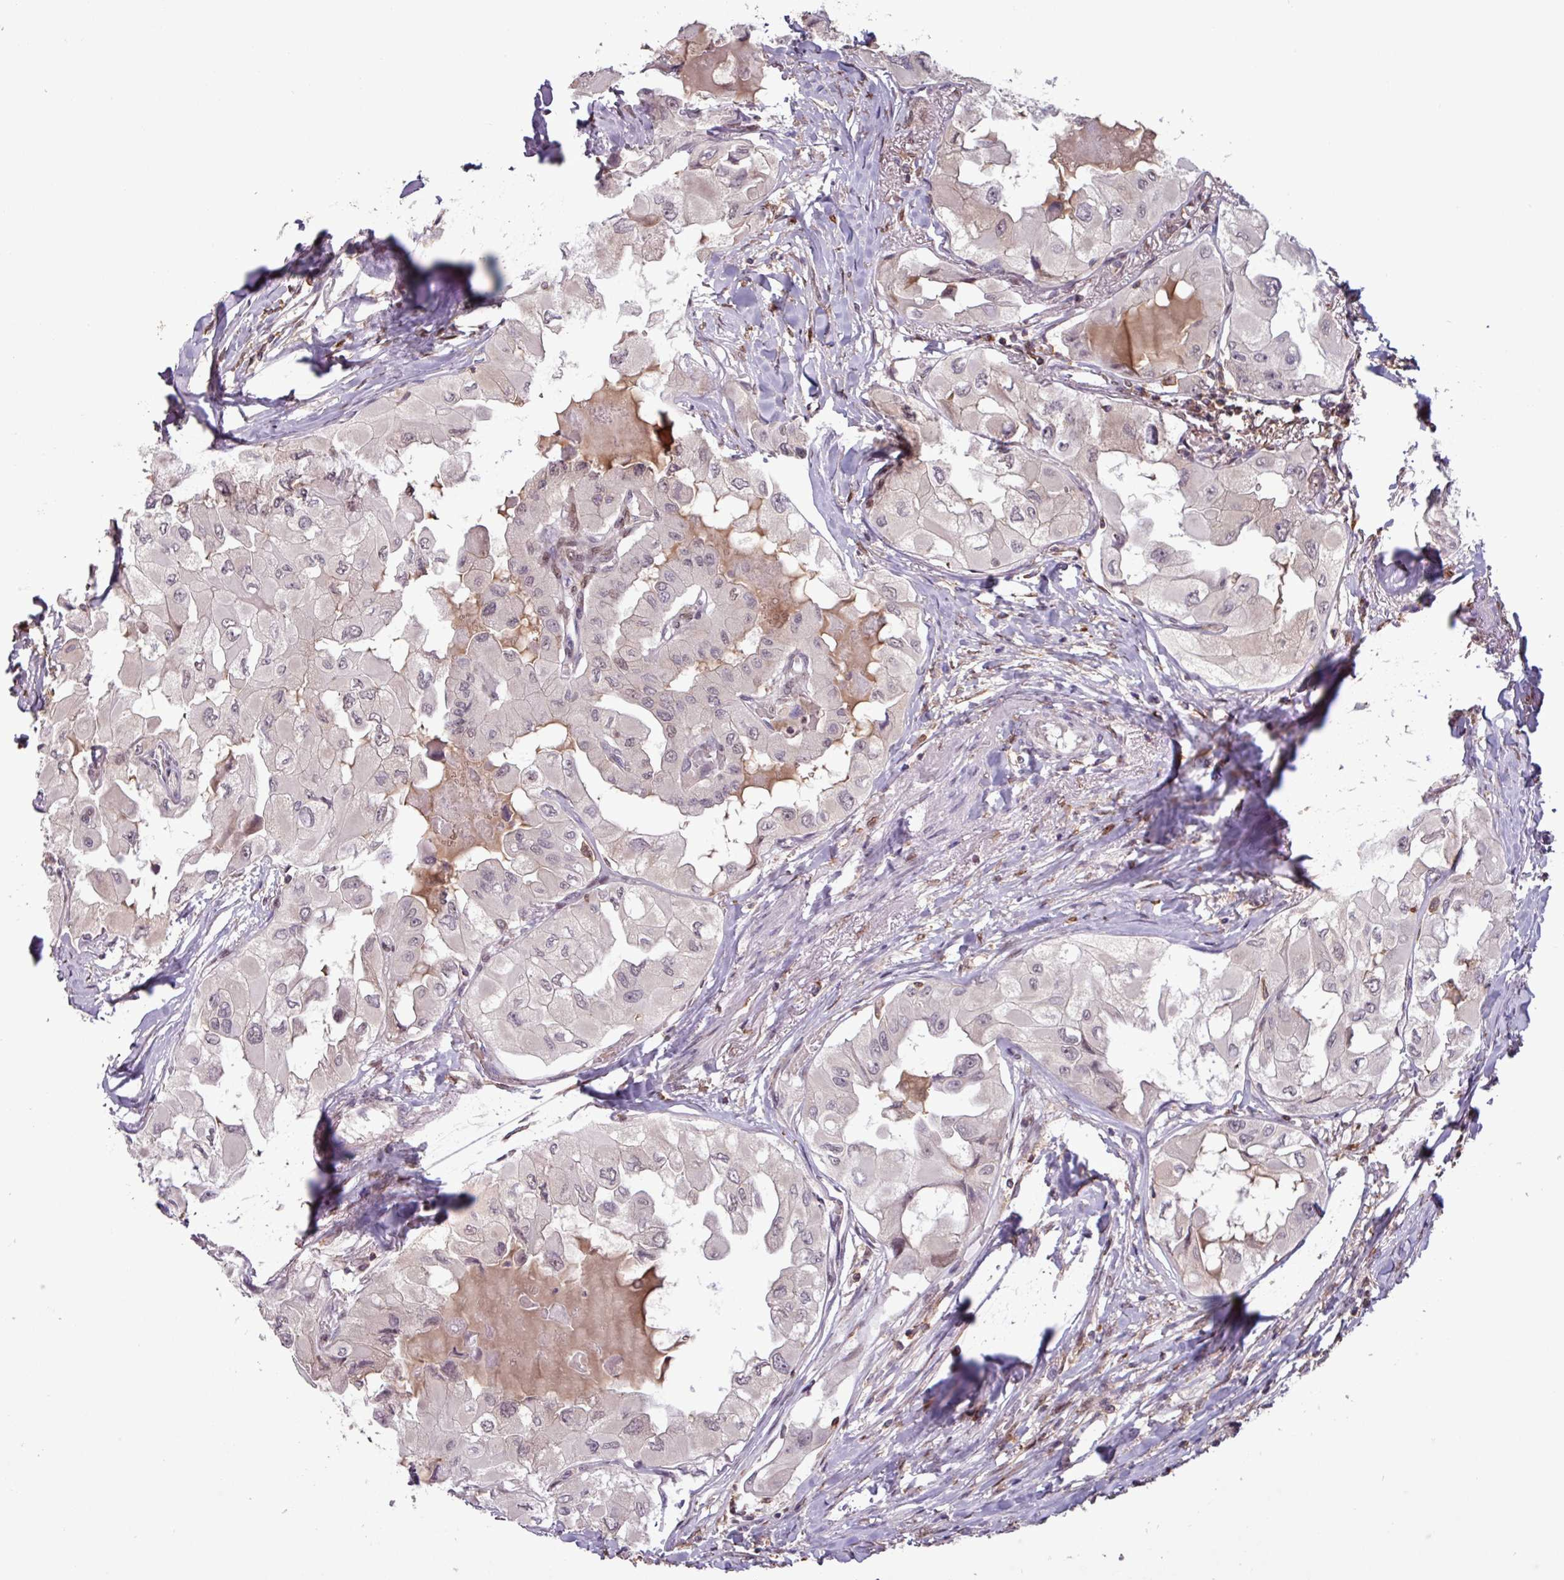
{"staining": {"intensity": "weak", "quantity": "<25%", "location": "nuclear"}, "tissue": "thyroid cancer", "cell_type": "Tumor cells", "image_type": "cancer", "snomed": [{"axis": "morphology", "description": "Normal tissue, NOS"}, {"axis": "morphology", "description": "Papillary adenocarcinoma, NOS"}, {"axis": "topography", "description": "Thyroid gland"}], "caption": "This is an IHC image of human thyroid cancer (papillary adenocarcinoma). There is no staining in tumor cells.", "gene": "PRRX1", "patient": {"sex": "female", "age": 59}}